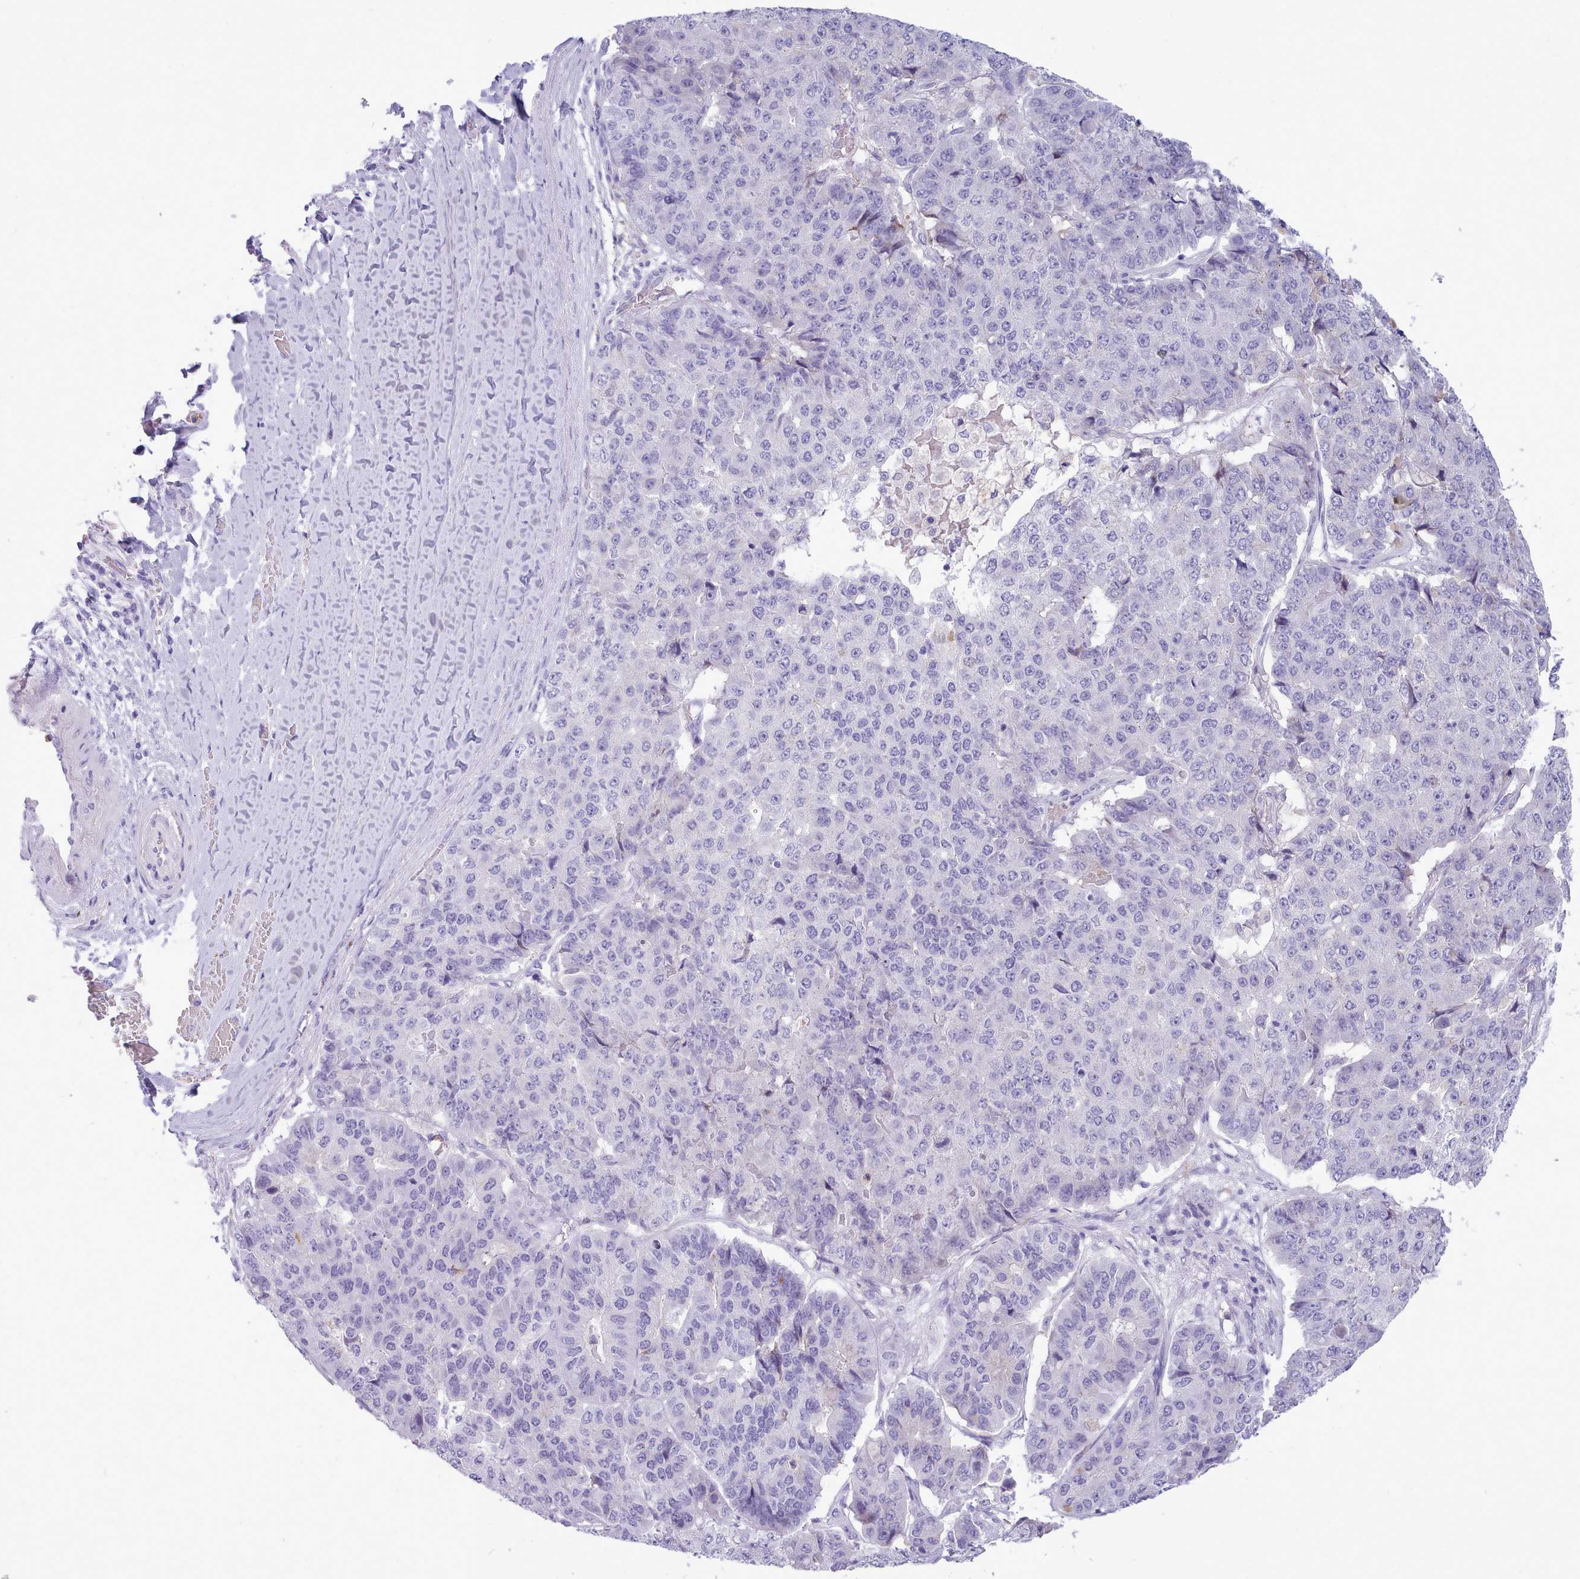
{"staining": {"intensity": "negative", "quantity": "none", "location": "none"}, "tissue": "pancreatic cancer", "cell_type": "Tumor cells", "image_type": "cancer", "snomed": [{"axis": "morphology", "description": "Adenocarcinoma, NOS"}, {"axis": "topography", "description": "Pancreas"}], "caption": "Human adenocarcinoma (pancreatic) stained for a protein using IHC shows no positivity in tumor cells.", "gene": "NKX1-2", "patient": {"sex": "male", "age": 50}}